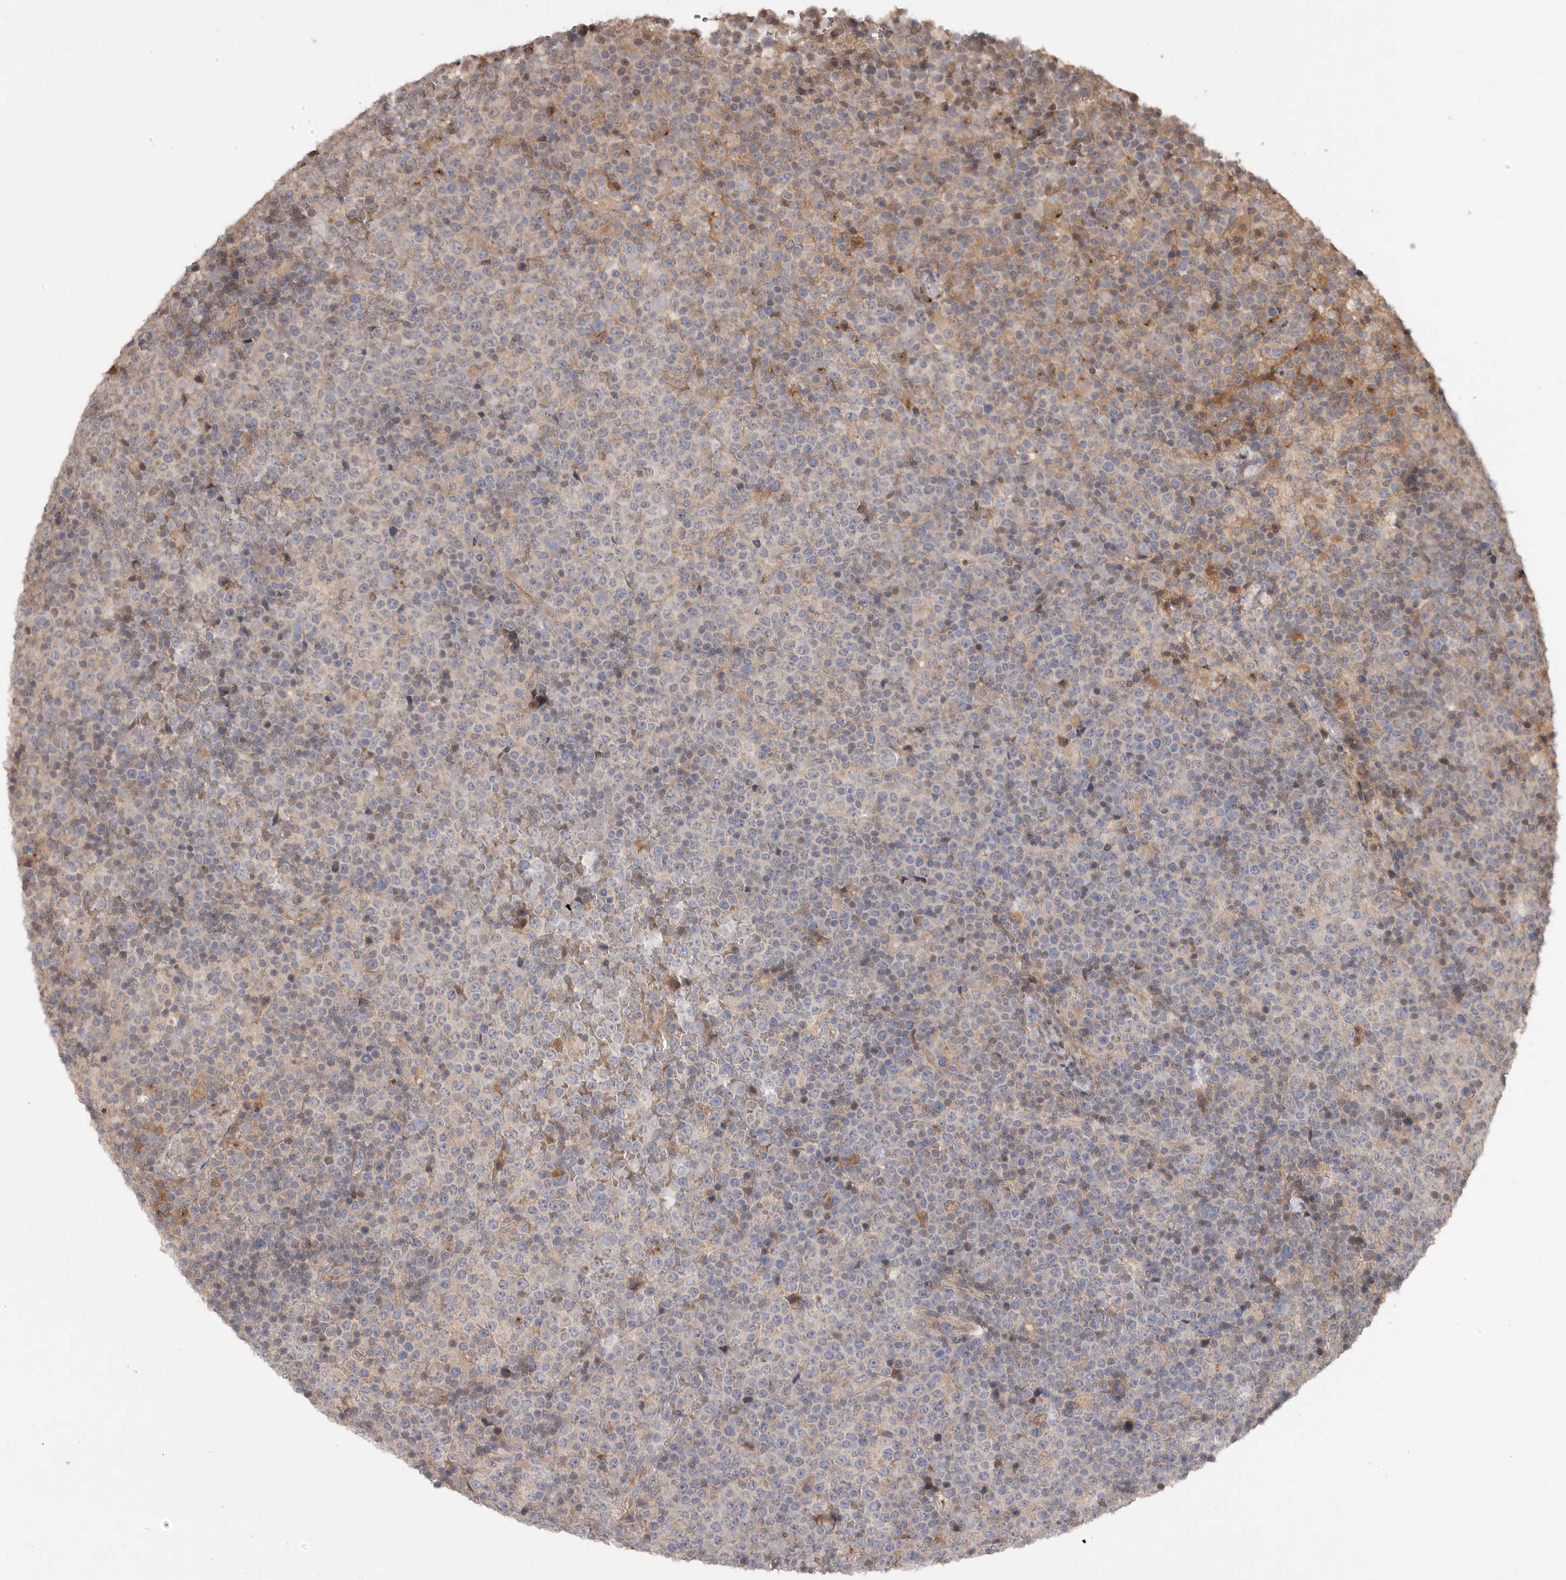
{"staining": {"intensity": "negative", "quantity": "none", "location": "none"}, "tissue": "lymphoma", "cell_type": "Tumor cells", "image_type": "cancer", "snomed": [{"axis": "morphology", "description": "Malignant lymphoma, non-Hodgkin's type, High grade"}, {"axis": "topography", "description": "Lymph node"}], "caption": "The histopathology image reveals no staining of tumor cells in high-grade malignant lymphoma, non-Hodgkin's type.", "gene": "VN1R4", "patient": {"sex": "male", "age": 13}}